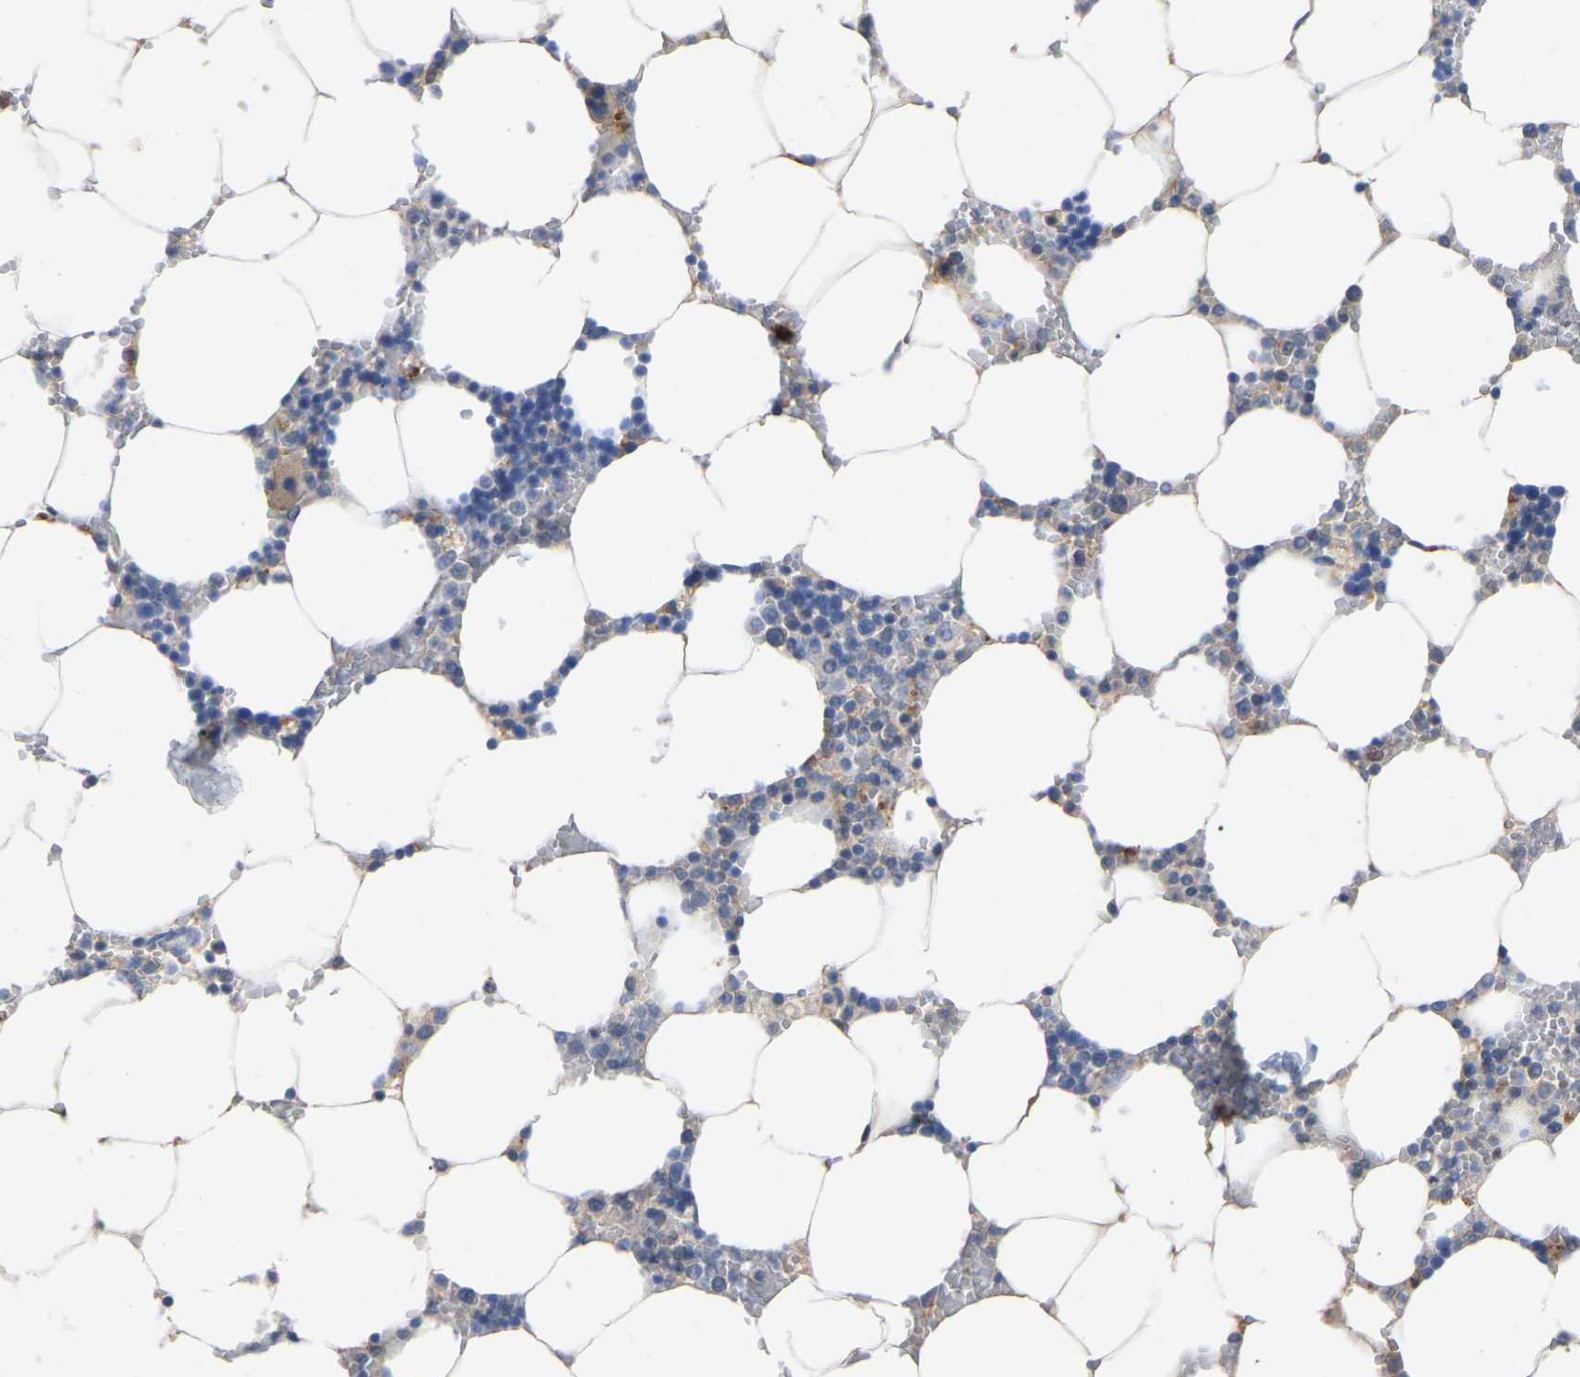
{"staining": {"intensity": "negative", "quantity": "none", "location": "none"}, "tissue": "bone marrow", "cell_type": "Hematopoietic cells", "image_type": "normal", "snomed": [{"axis": "morphology", "description": "Normal tissue, NOS"}, {"axis": "topography", "description": "Bone marrow"}], "caption": "A high-resolution micrograph shows IHC staining of unremarkable bone marrow, which shows no significant expression in hematopoietic cells.", "gene": "SMPD2", "patient": {"sex": "male", "age": 70}}